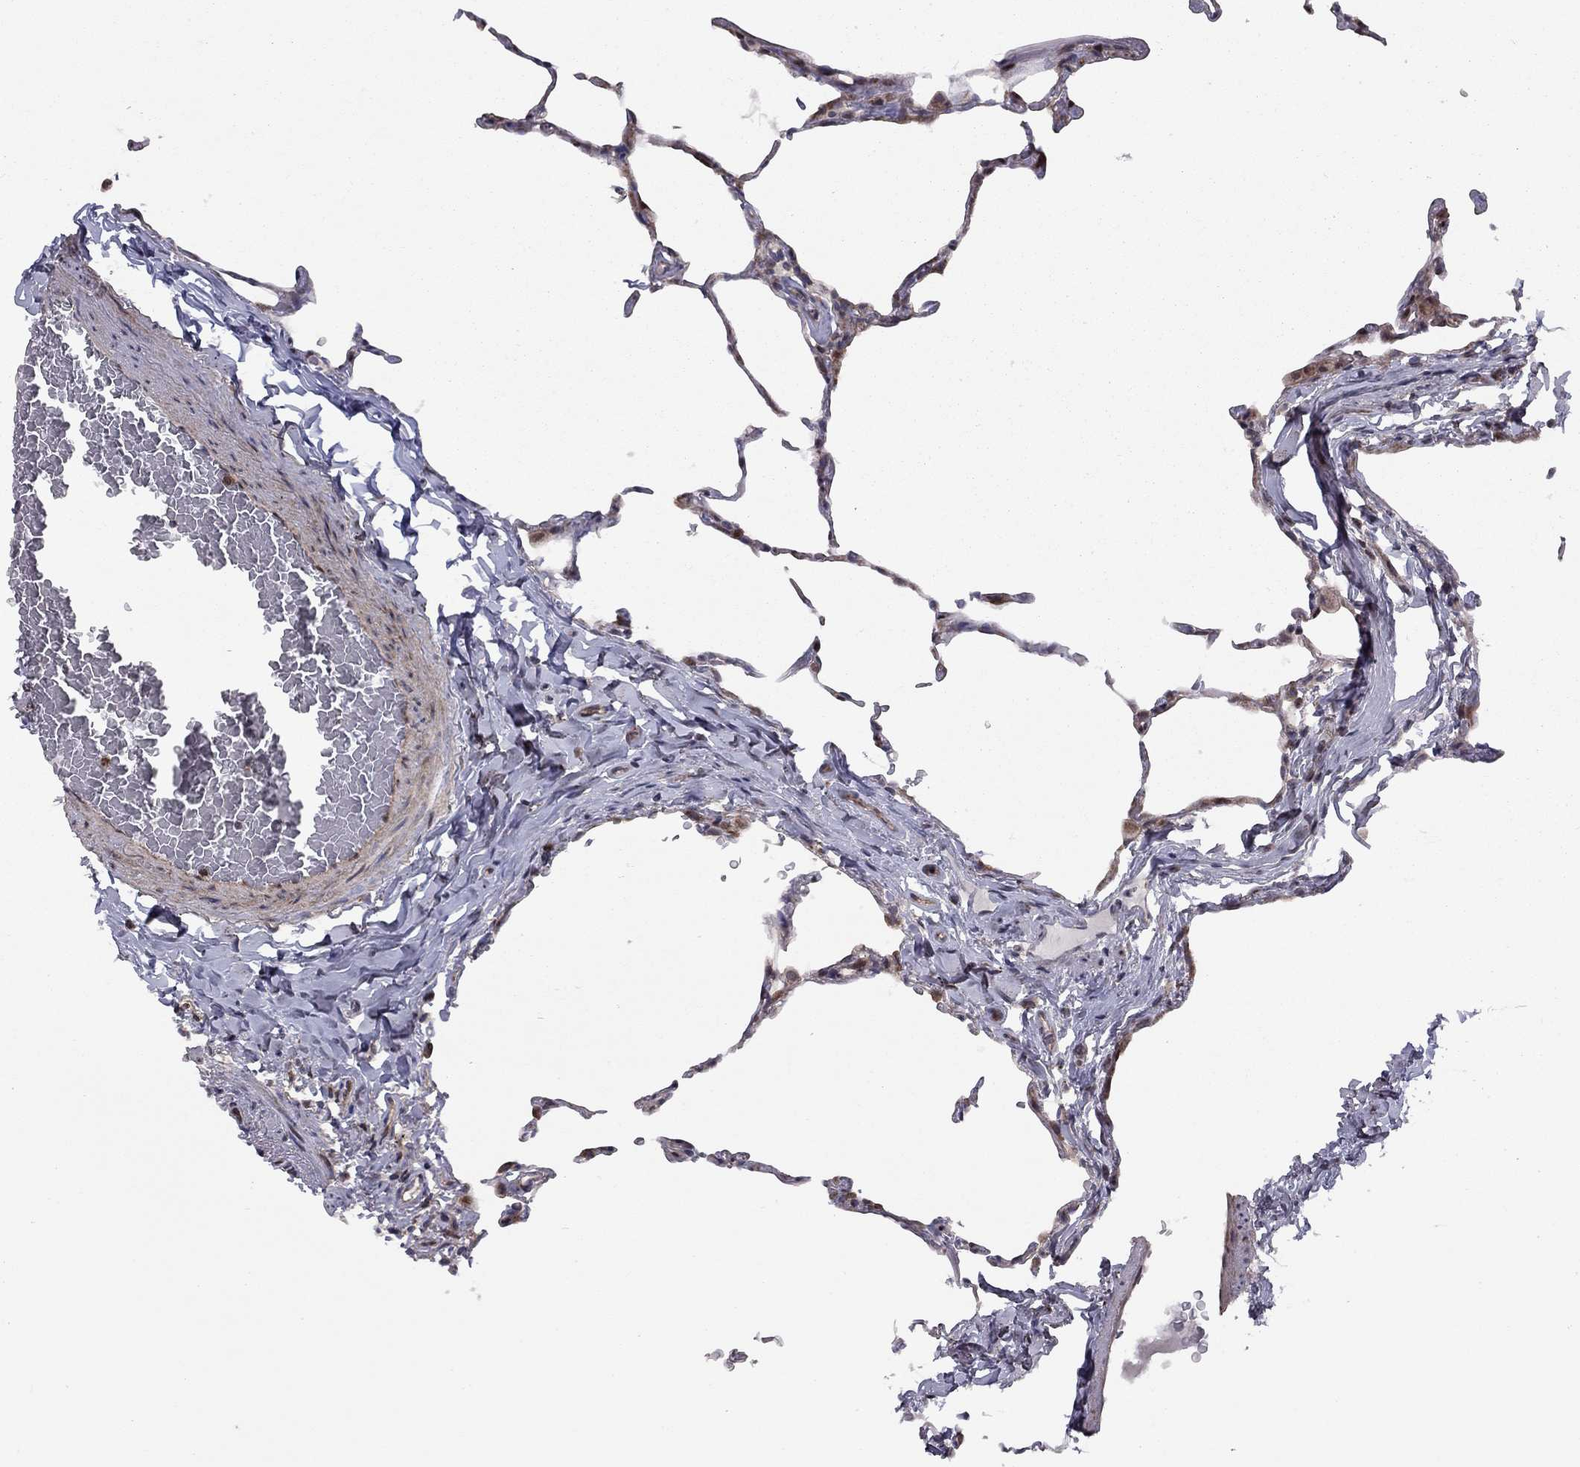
{"staining": {"intensity": "moderate", "quantity": "<25%", "location": "cytoplasmic/membranous"}, "tissue": "lung", "cell_type": "Alveolar cells", "image_type": "normal", "snomed": [{"axis": "morphology", "description": "Normal tissue, NOS"}, {"axis": "topography", "description": "Lung"}], "caption": "Protein staining by IHC displays moderate cytoplasmic/membranous staining in approximately <25% of alveolar cells in benign lung. The staining is performed using DAB brown chromogen to label protein expression. The nuclei are counter-stained blue using hematoxylin.", "gene": "DUSP7", "patient": {"sex": "female", "age": 57}}